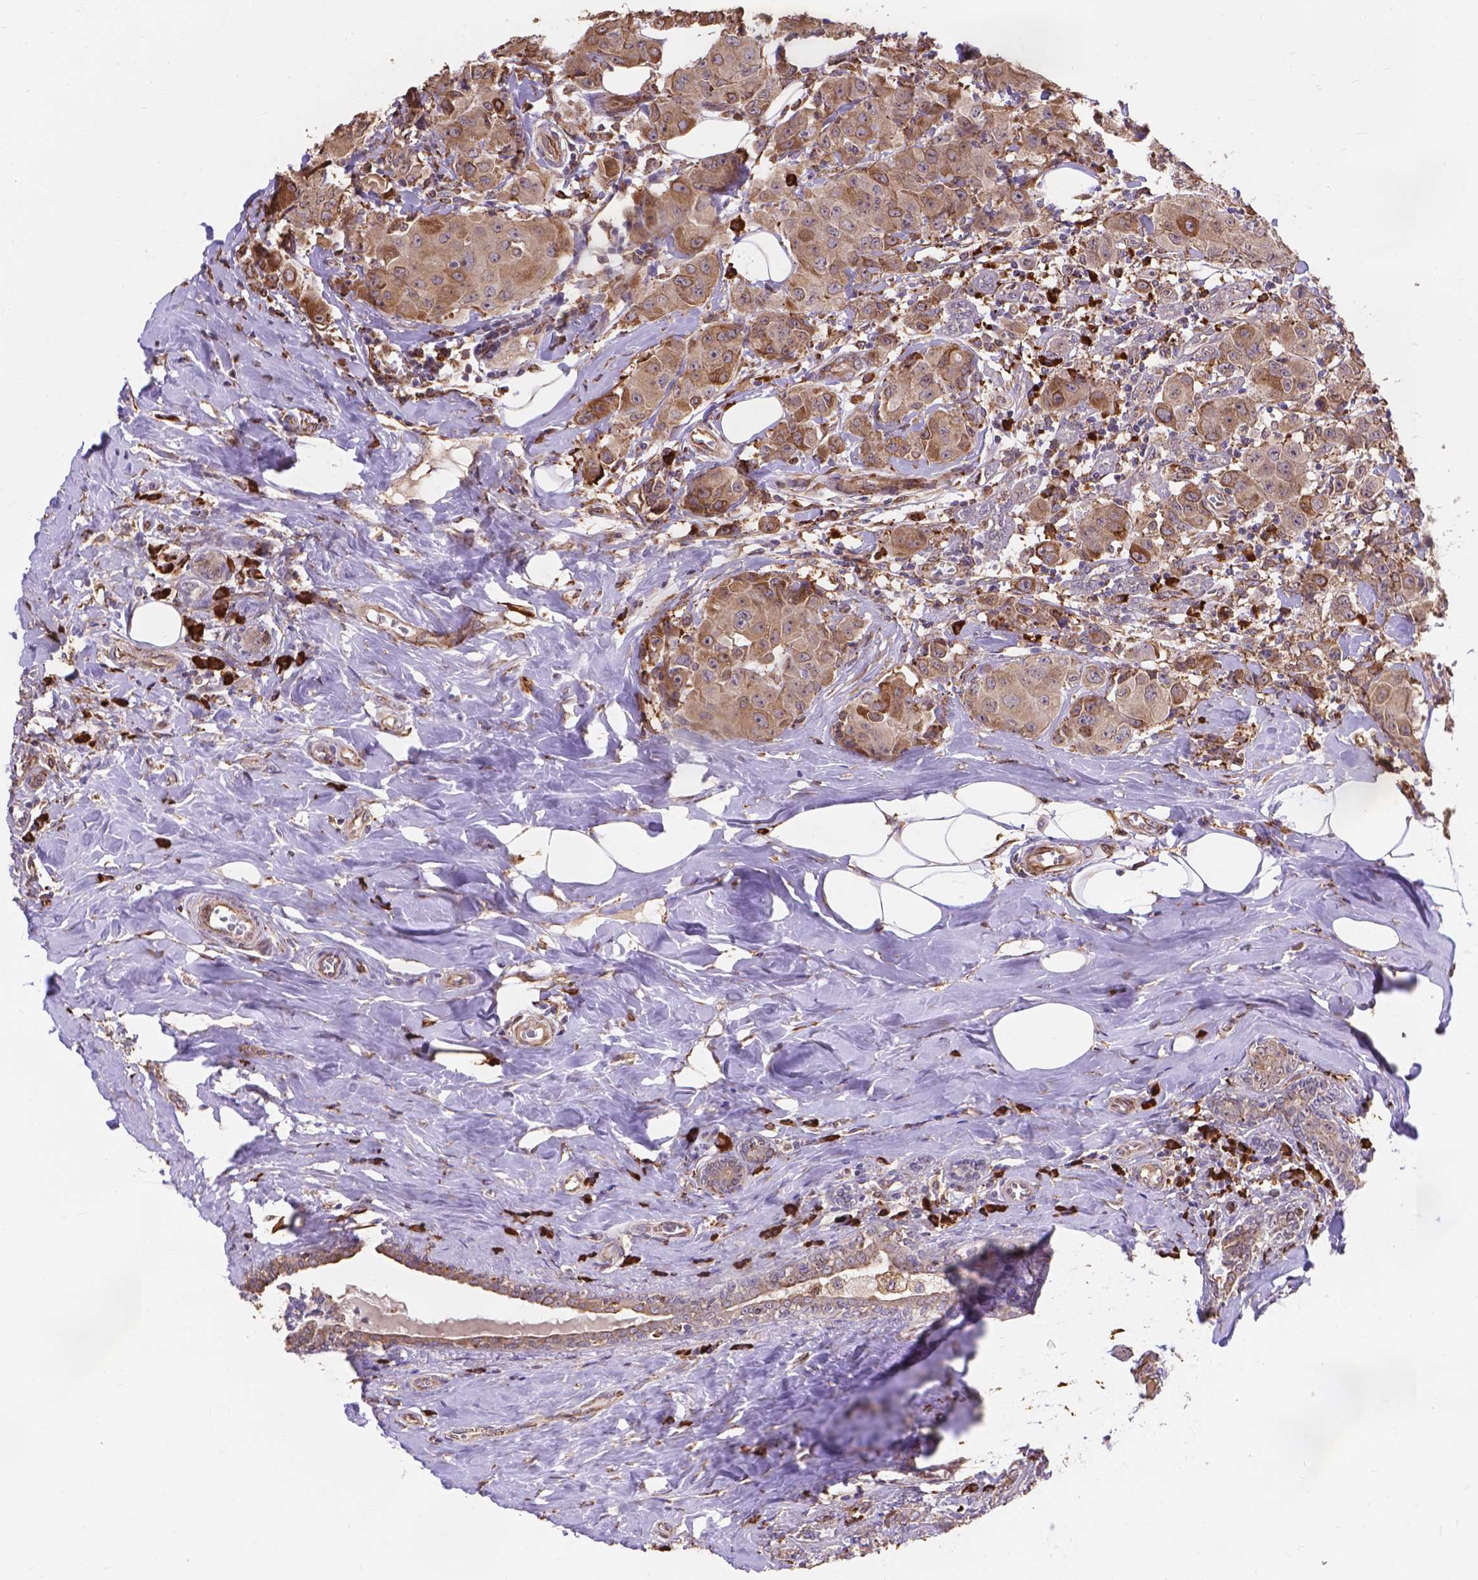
{"staining": {"intensity": "moderate", "quantity": ">75%", "location": "cytoplasmic/membranous"}, "tissue": "breast cancer", "cell_type": "Tumor cells", "image_type": "cancer", "snomed": [{"axis": "morphology", "description": "Normal tissue, NOS"}, {"axis": "morphology", "description": "Duct carcinoma"}, {"axis": "topography", "description": "Breast"}], "caption": "High-magnification brightfield microscopy of breast invasive ductal carcinoma stained with DAB (brown) and counterstained with hematoxylin (blue). tumor cells exhibit moderate cytoplasmic/membranous positivity is appreciated in approximately>75% of cells.", "gene": "IPO11", "patient": {"sex": "female", "age": 43}}